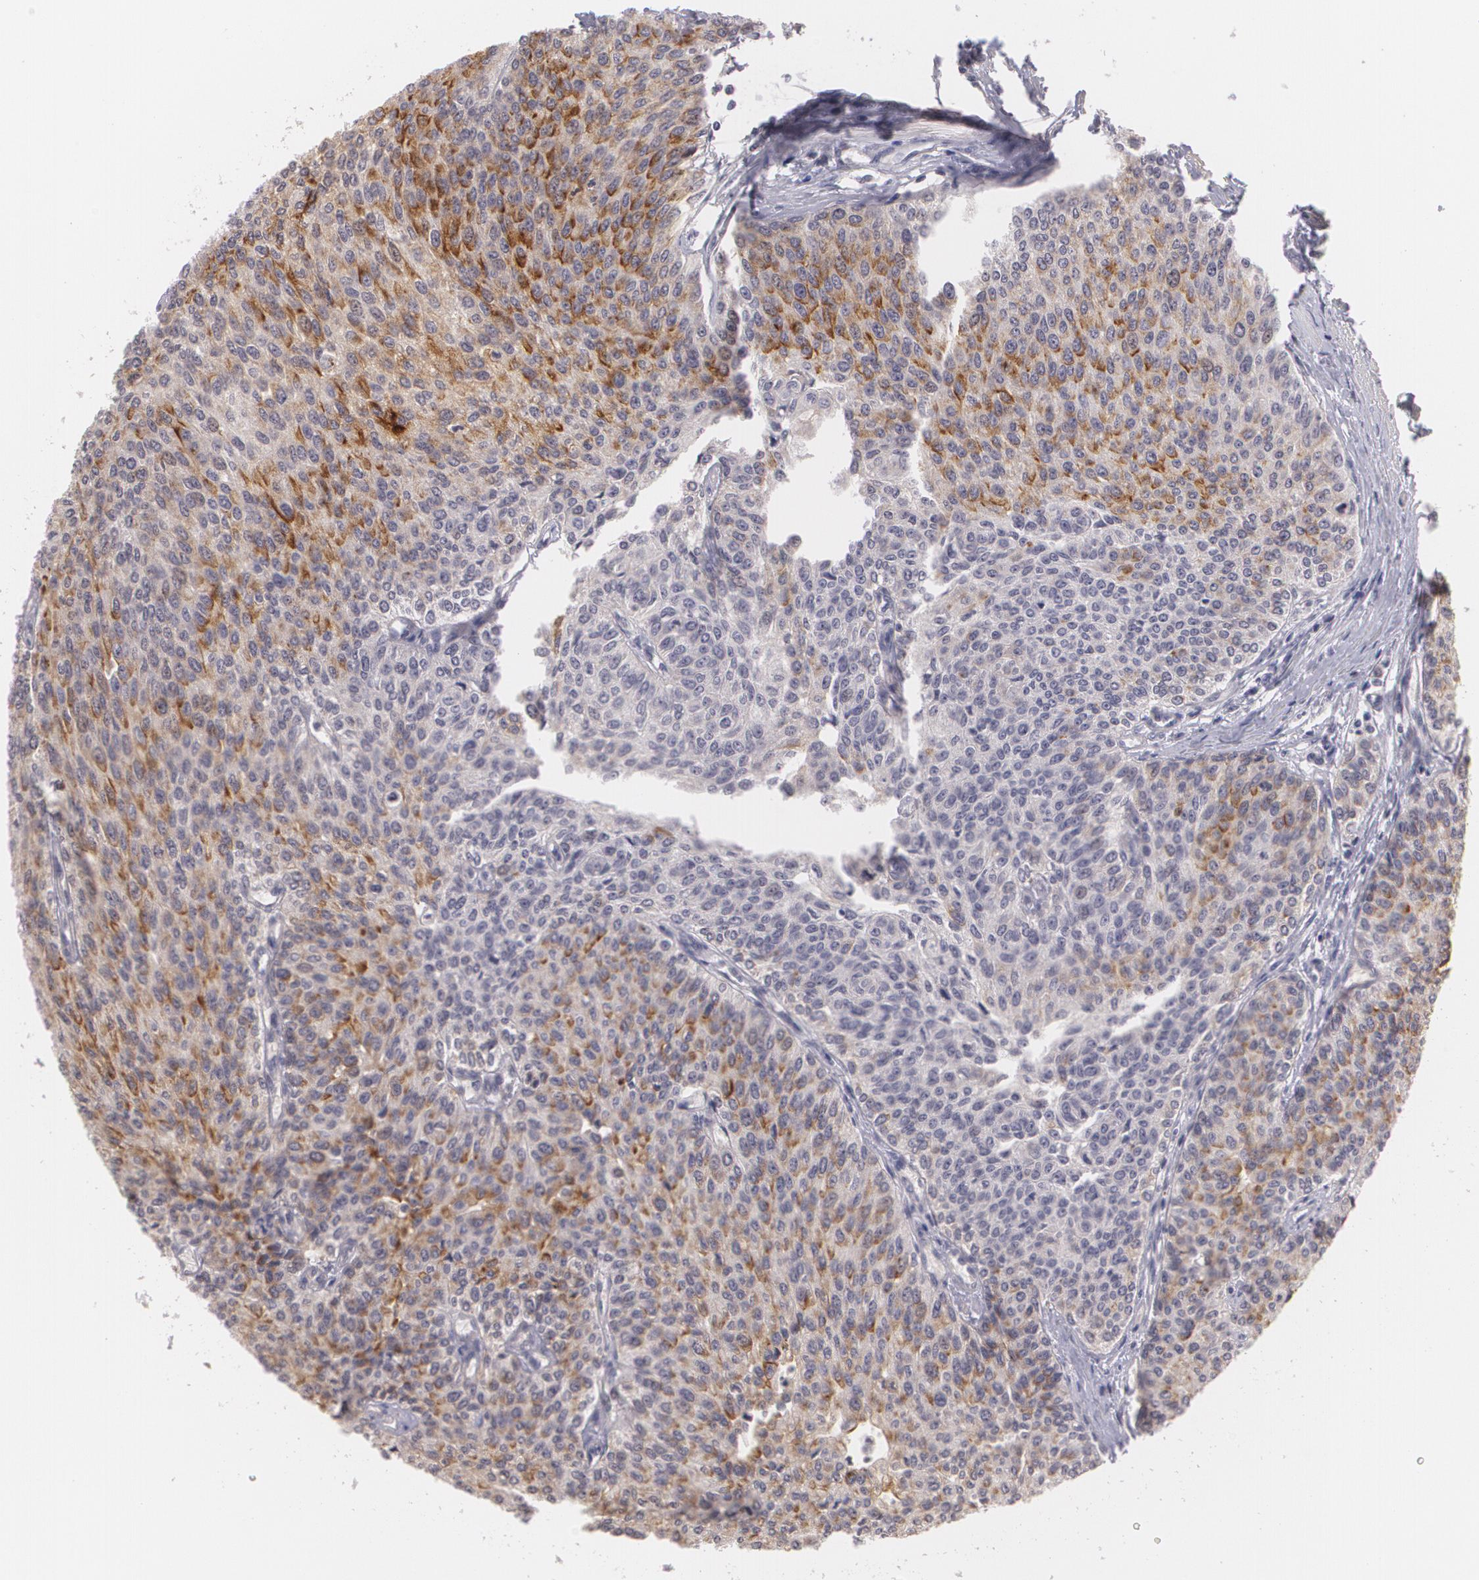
{"staining": {"intensity": "weak", "quantity": ">75%", "location": "cytoplasmic/membranous"}, "tissue": "urothelial cancer", "cell_type": "Tumor cells", "image_type": "cancer", "snomed": [{"axis": "morphology", "description": "Urothelial carcinoma, Low grade"}, {"axis": "topography", "description": "Urinary bladder"}], "caption": "Brown immunohistochemical staining in urothelial cancer shows weak cytoplasmic/membranous positivity in about >75% of tumor cells.", "gene": "MUC1", "patient": {"sex": "female", "age": 73}}